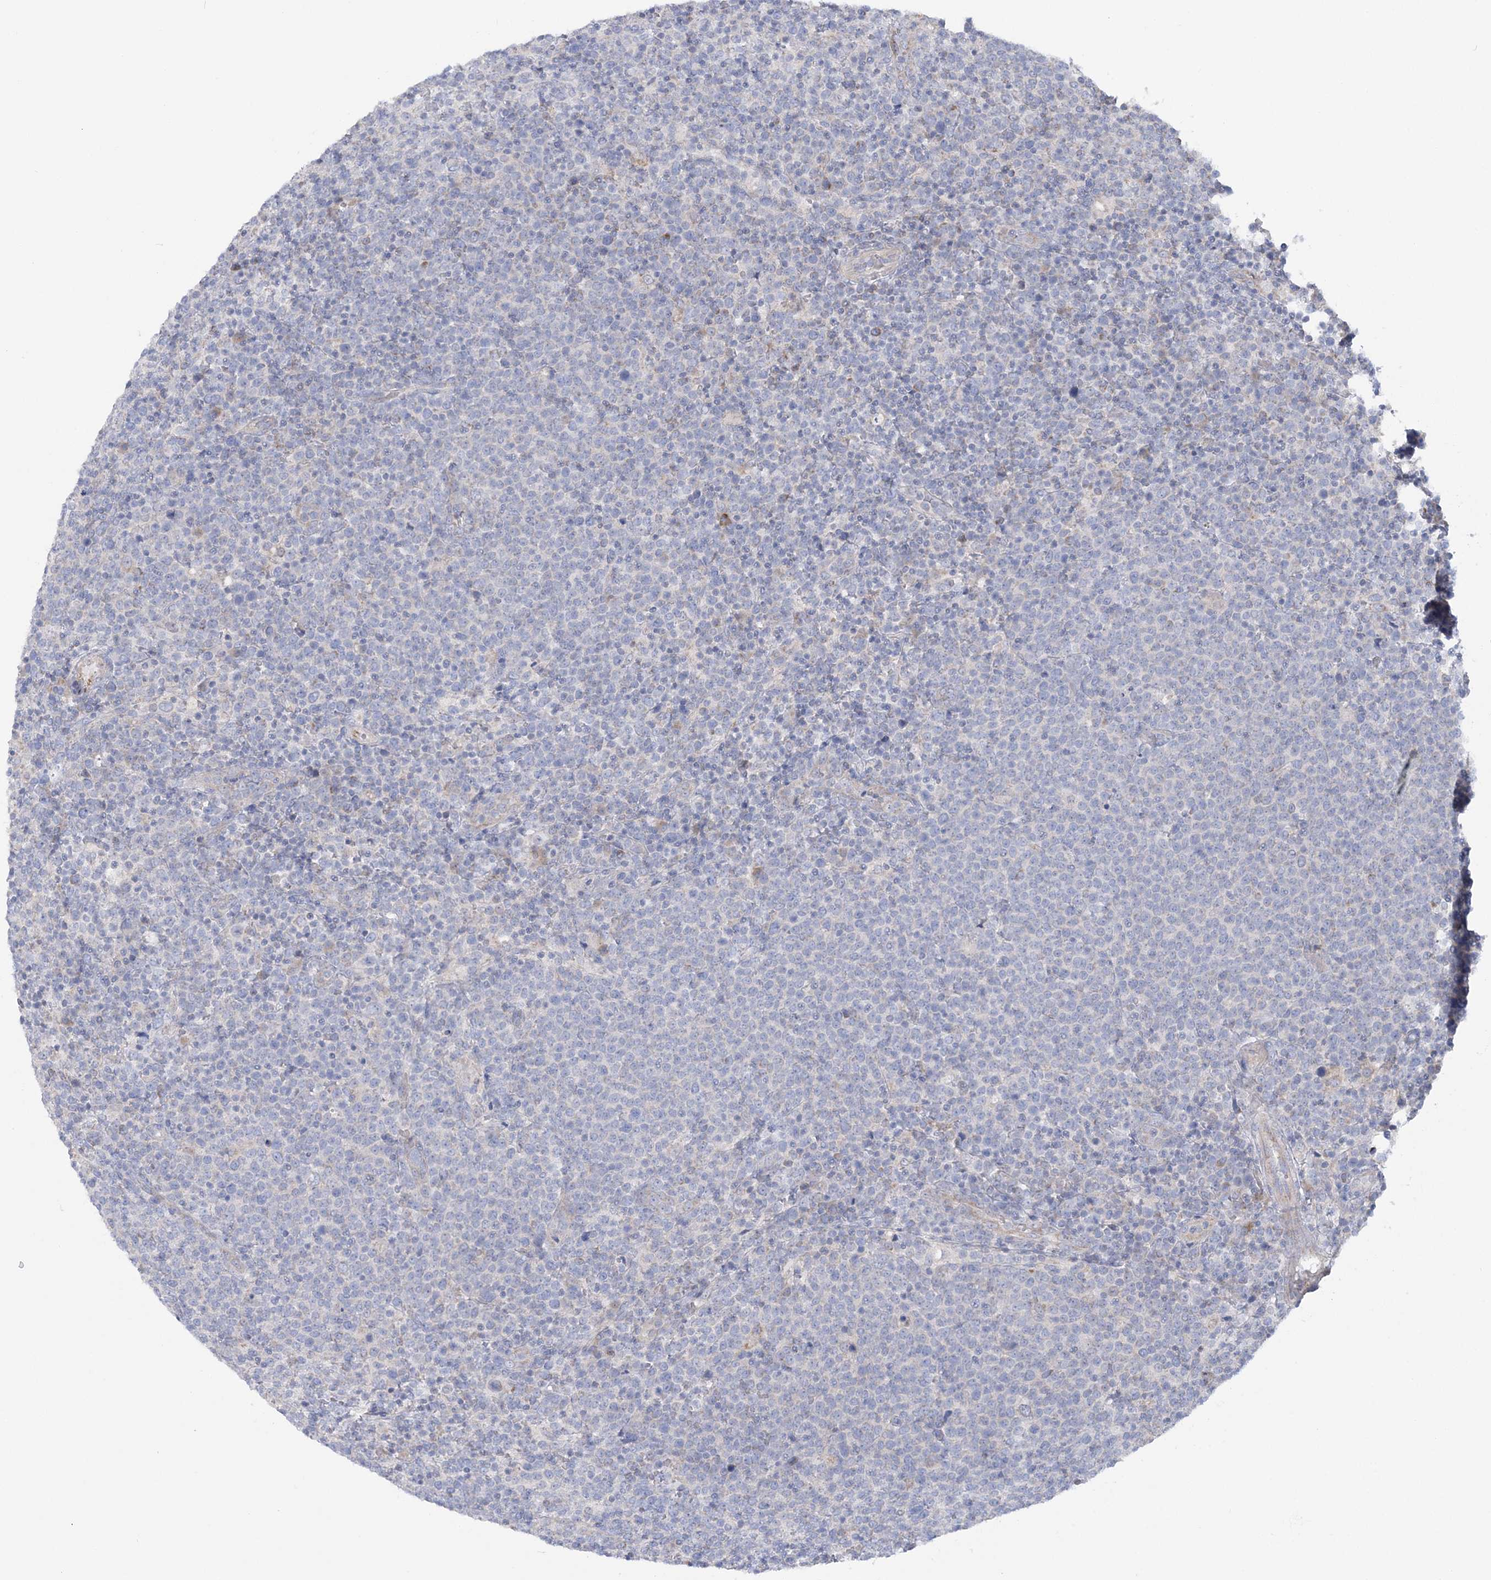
{"staining": {"intensity": "negative", "quantity": "none", "location": "none"}, "tissue": "lymphoma", "cell_type": "Tumor cells", "image_type": "cancer", "snomed": [{"axis": "morphology", "description": "Malignant lymphoma, non-Hodgkin's type, High grade"}, {"axis": "topography", "description": "Lymph node"}], "caption": "An image of human lymphoma is negative for staining in tumor cells.", "gene": "MMADHC", "patient": {"sex": "male", "age": 61}}